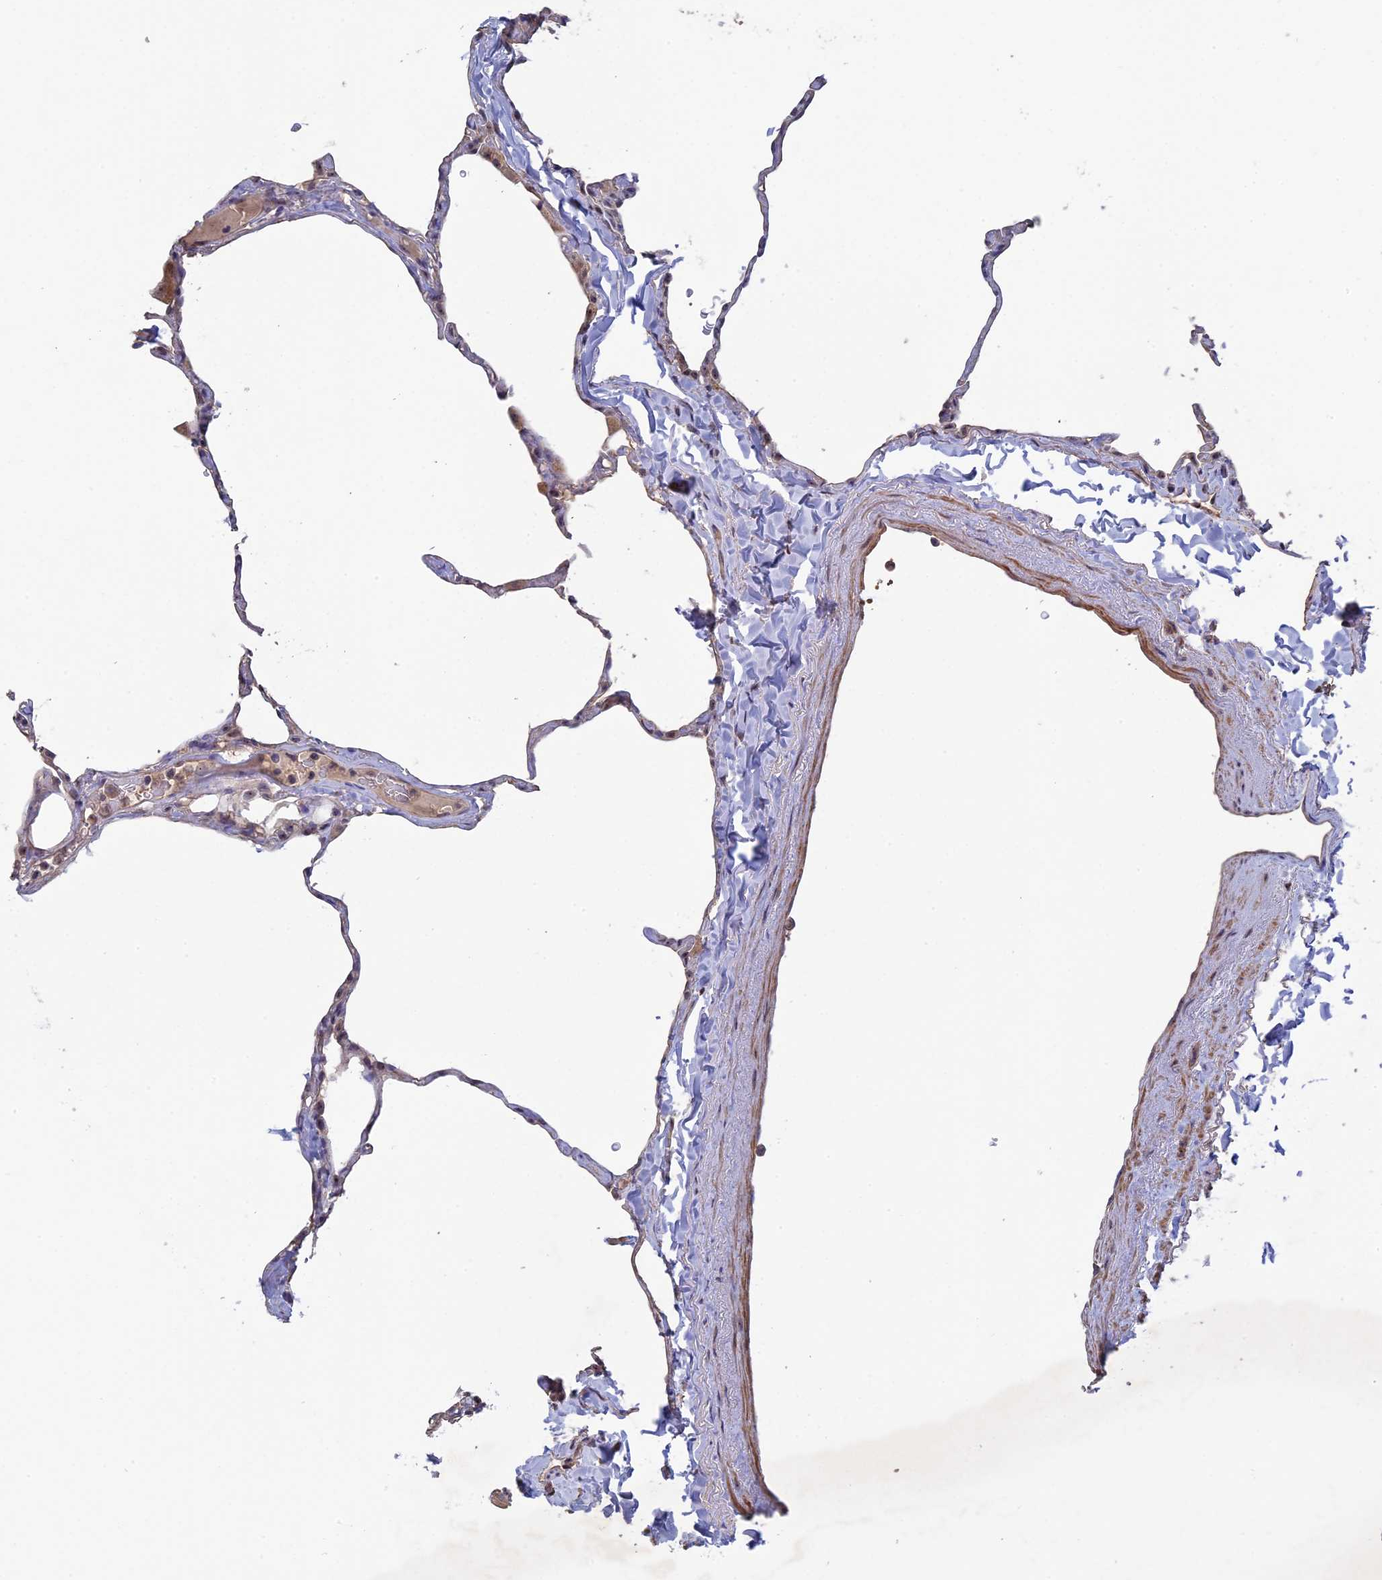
{"staining": {"intensity": "negative", "quantity": "none", "location": "none"}, "tissue": "lung", "cell_type": "Alveolar cells", "image_type": "normal", "snomed": [{"axis": "morphology", "description": "Normal tissue, NOS"}, {"axis": "topography", "description": "Lung"}], "caption": "Micrograph shows no significant protein expression in alveolar cells of unremarkable lung. (Stains: DAB immunohistochemistry (IHC) with hematoxylin counter stain, Microscopy: brightfield microscopy at high magnification).", "gene": "FAM98C", "patient": {"sex": "male", "age": 65}}